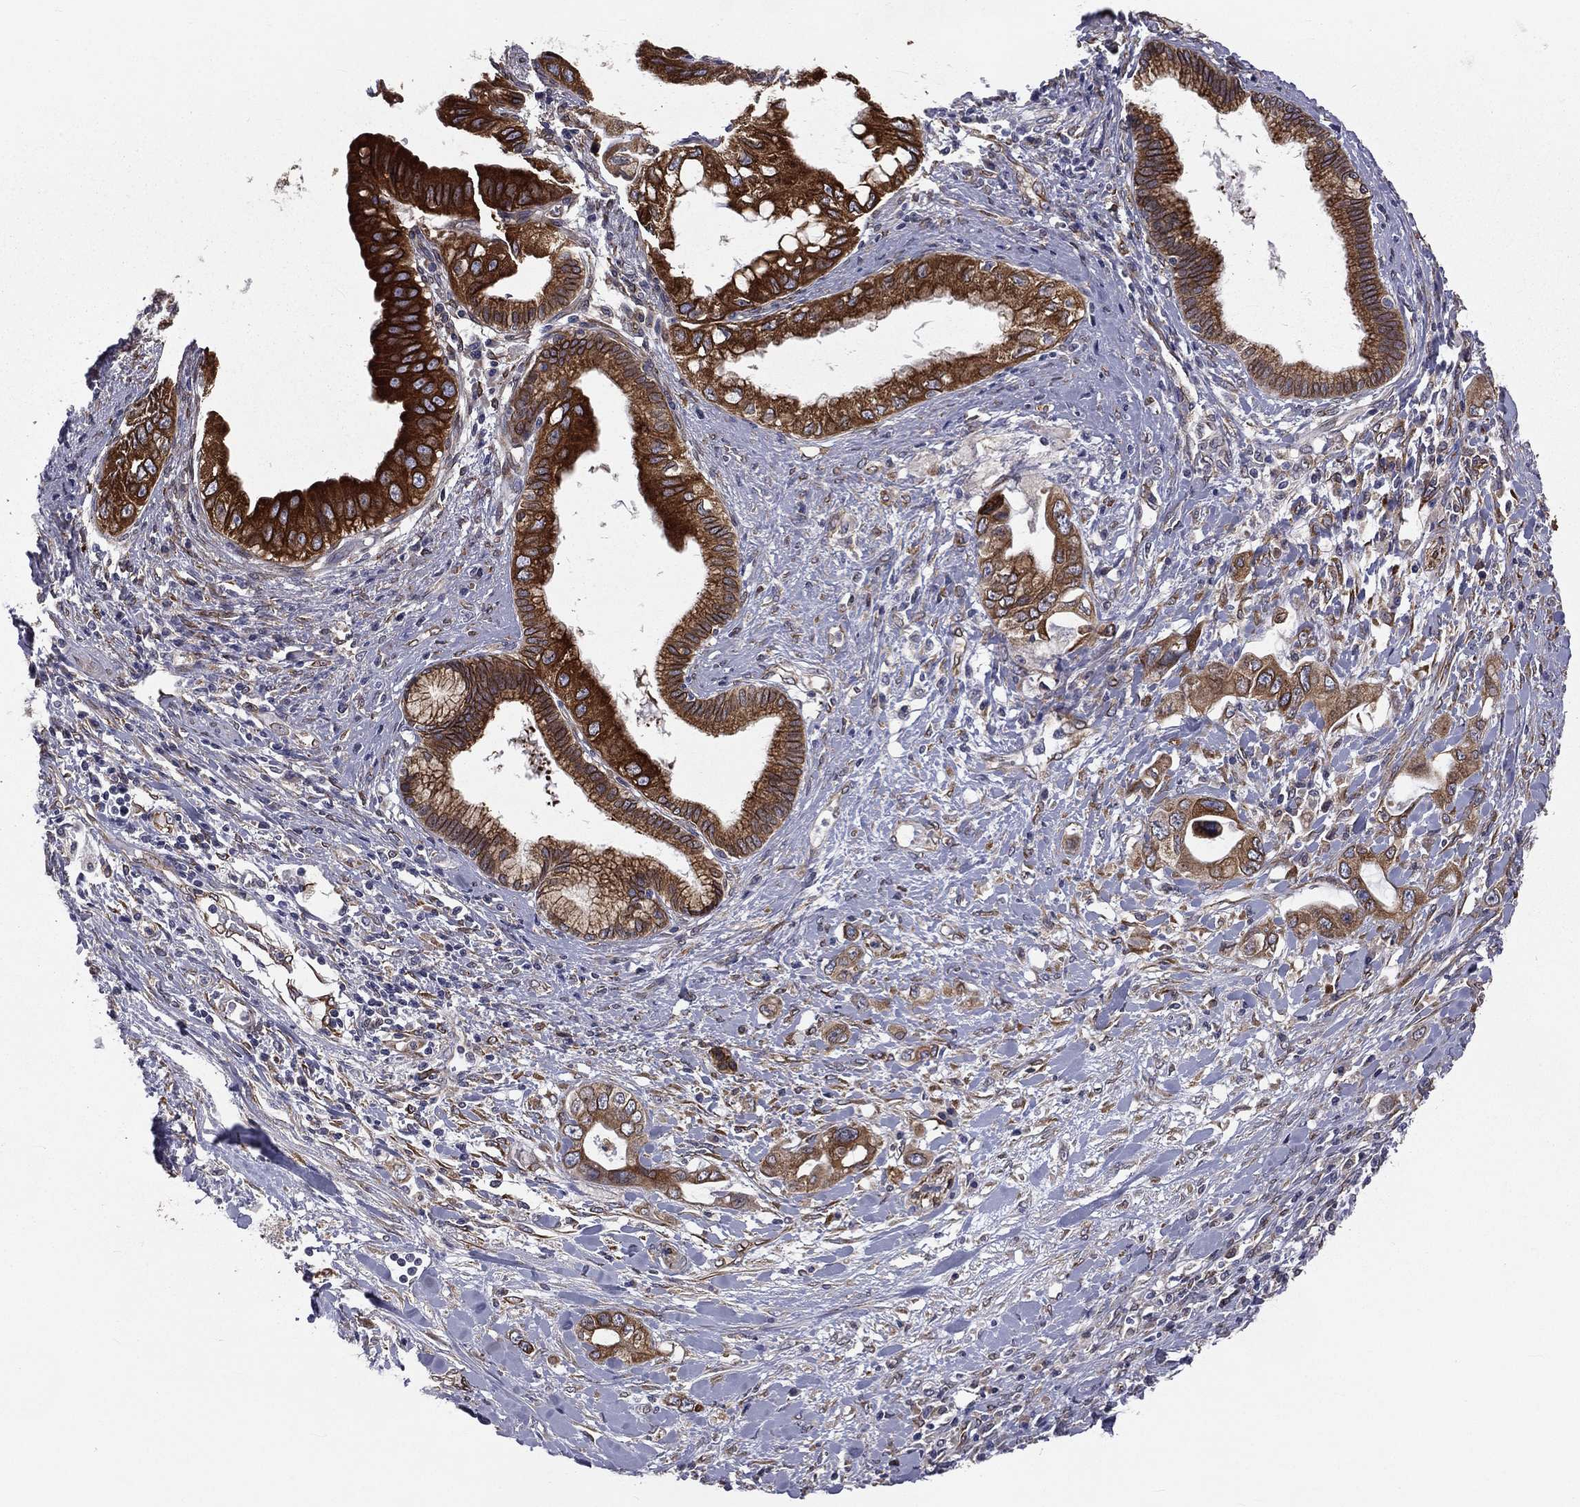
{"staining": {"intensity": "strong", "quantity": ">75%", "location": "cytoplasmic/membranous"}, "tissue": "pancreatic cancer", "cell_type": "Tumor cells", "image_type": "cancer", "snomed": [{"axis": "morphology", "description": "Adenocarcinoma, NOS"}, {"axis": "topography", "description": "Pancreas"}], "caption": "Protein staining demonstrates strong cytoplasmic/membranous expression in about >75% of tumor cells in adenocarcinoma (pancreatic).", "gene": "PGRMC1", "patient": {"sex": "female", "age": 56}}